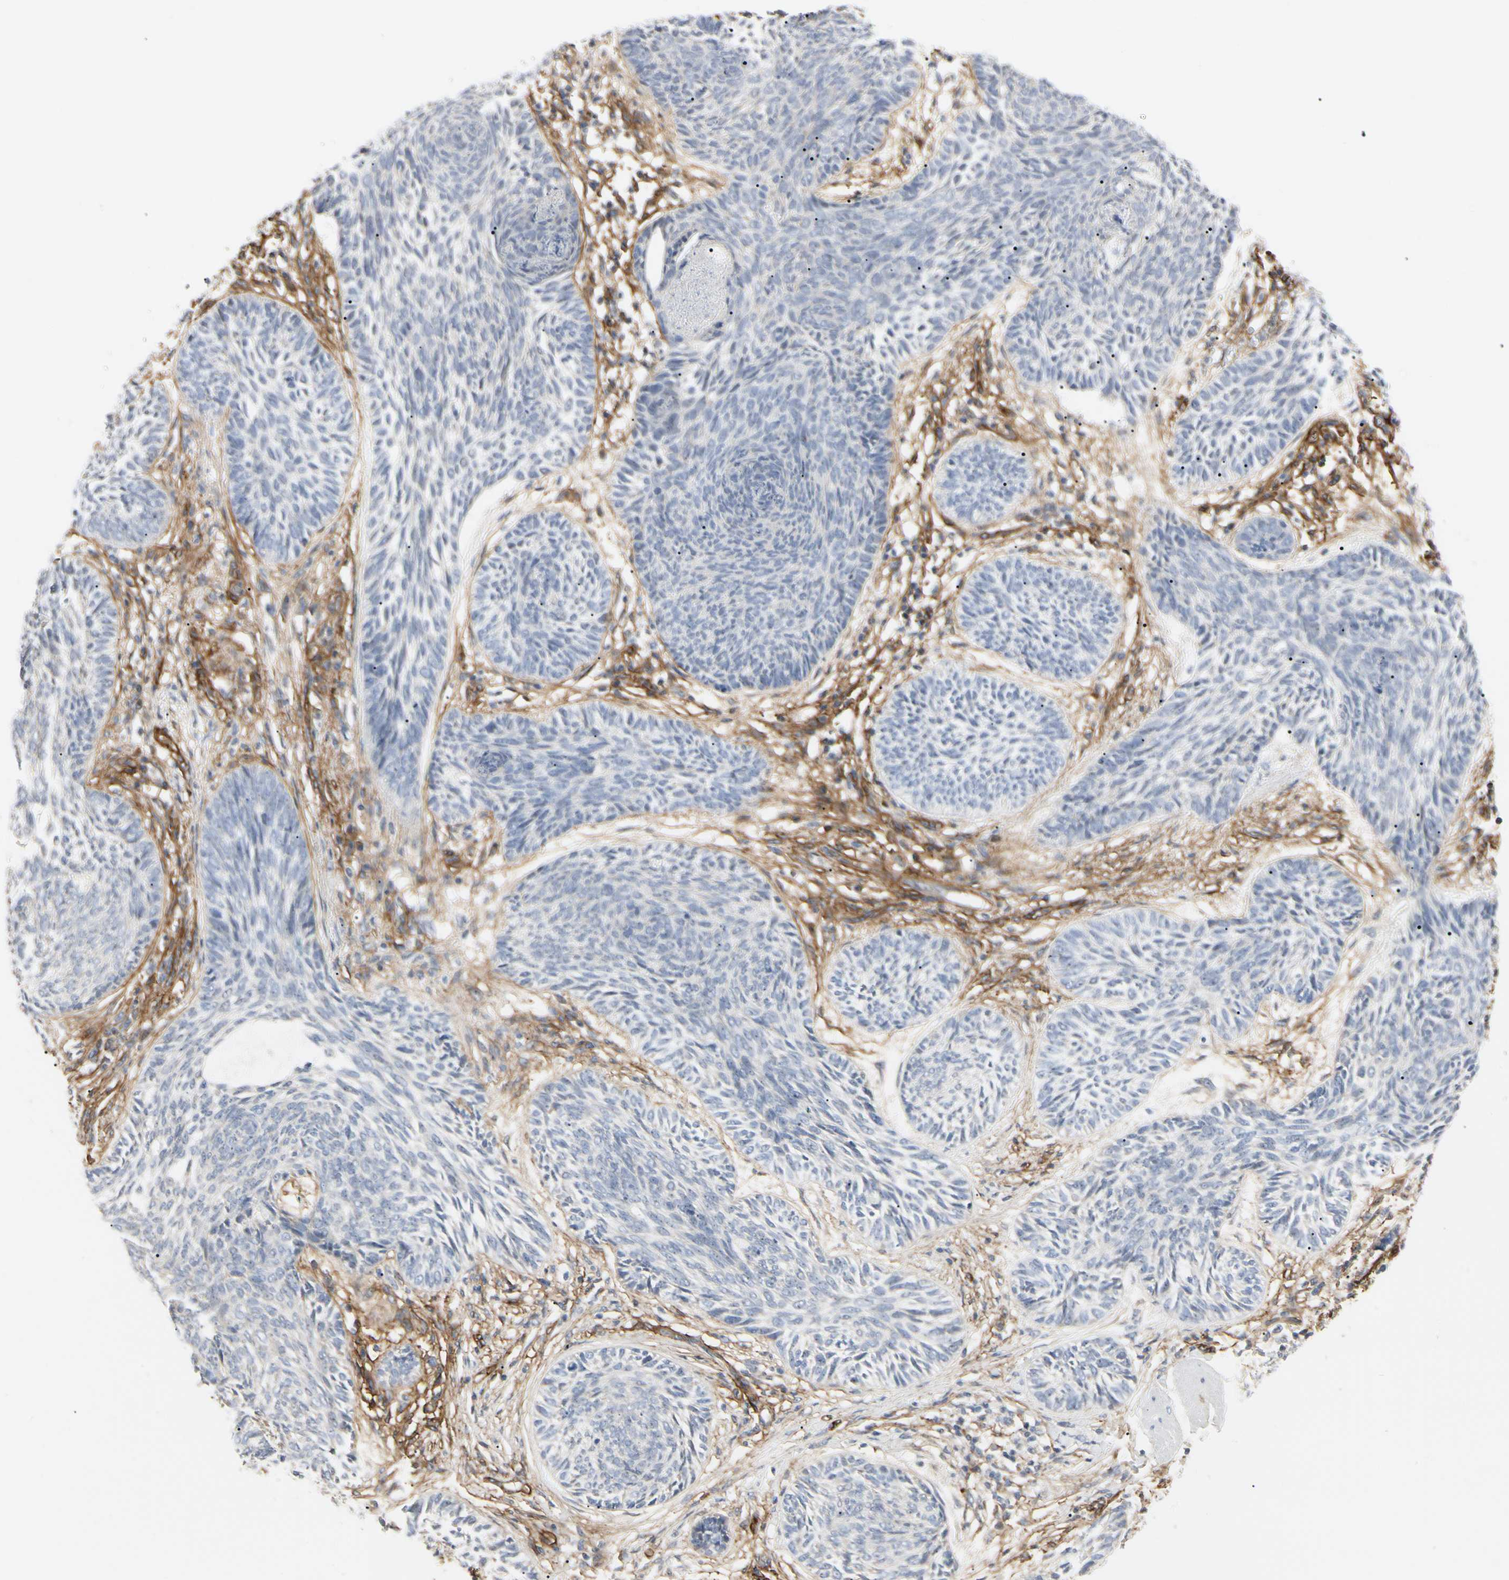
{"staining": {"intensity": "negative", "quantity": "none", "location": "none"}, "tissue": "skin cancer", "cell_type": "Tumor cells", "image_type": "cancer", "snomed": [{"axis": "morphology", "description": "Papilloma, NOS"}, {"axis": "morphology", "description": "Basal cell carcinoma"}, {"axis": "topography", "description": "Skin"}], "caption": "Tumor cells show no significant protein expression in skin cancer.", "gene": "GGT5", "patient": {"sex": "male", "age": 87}}